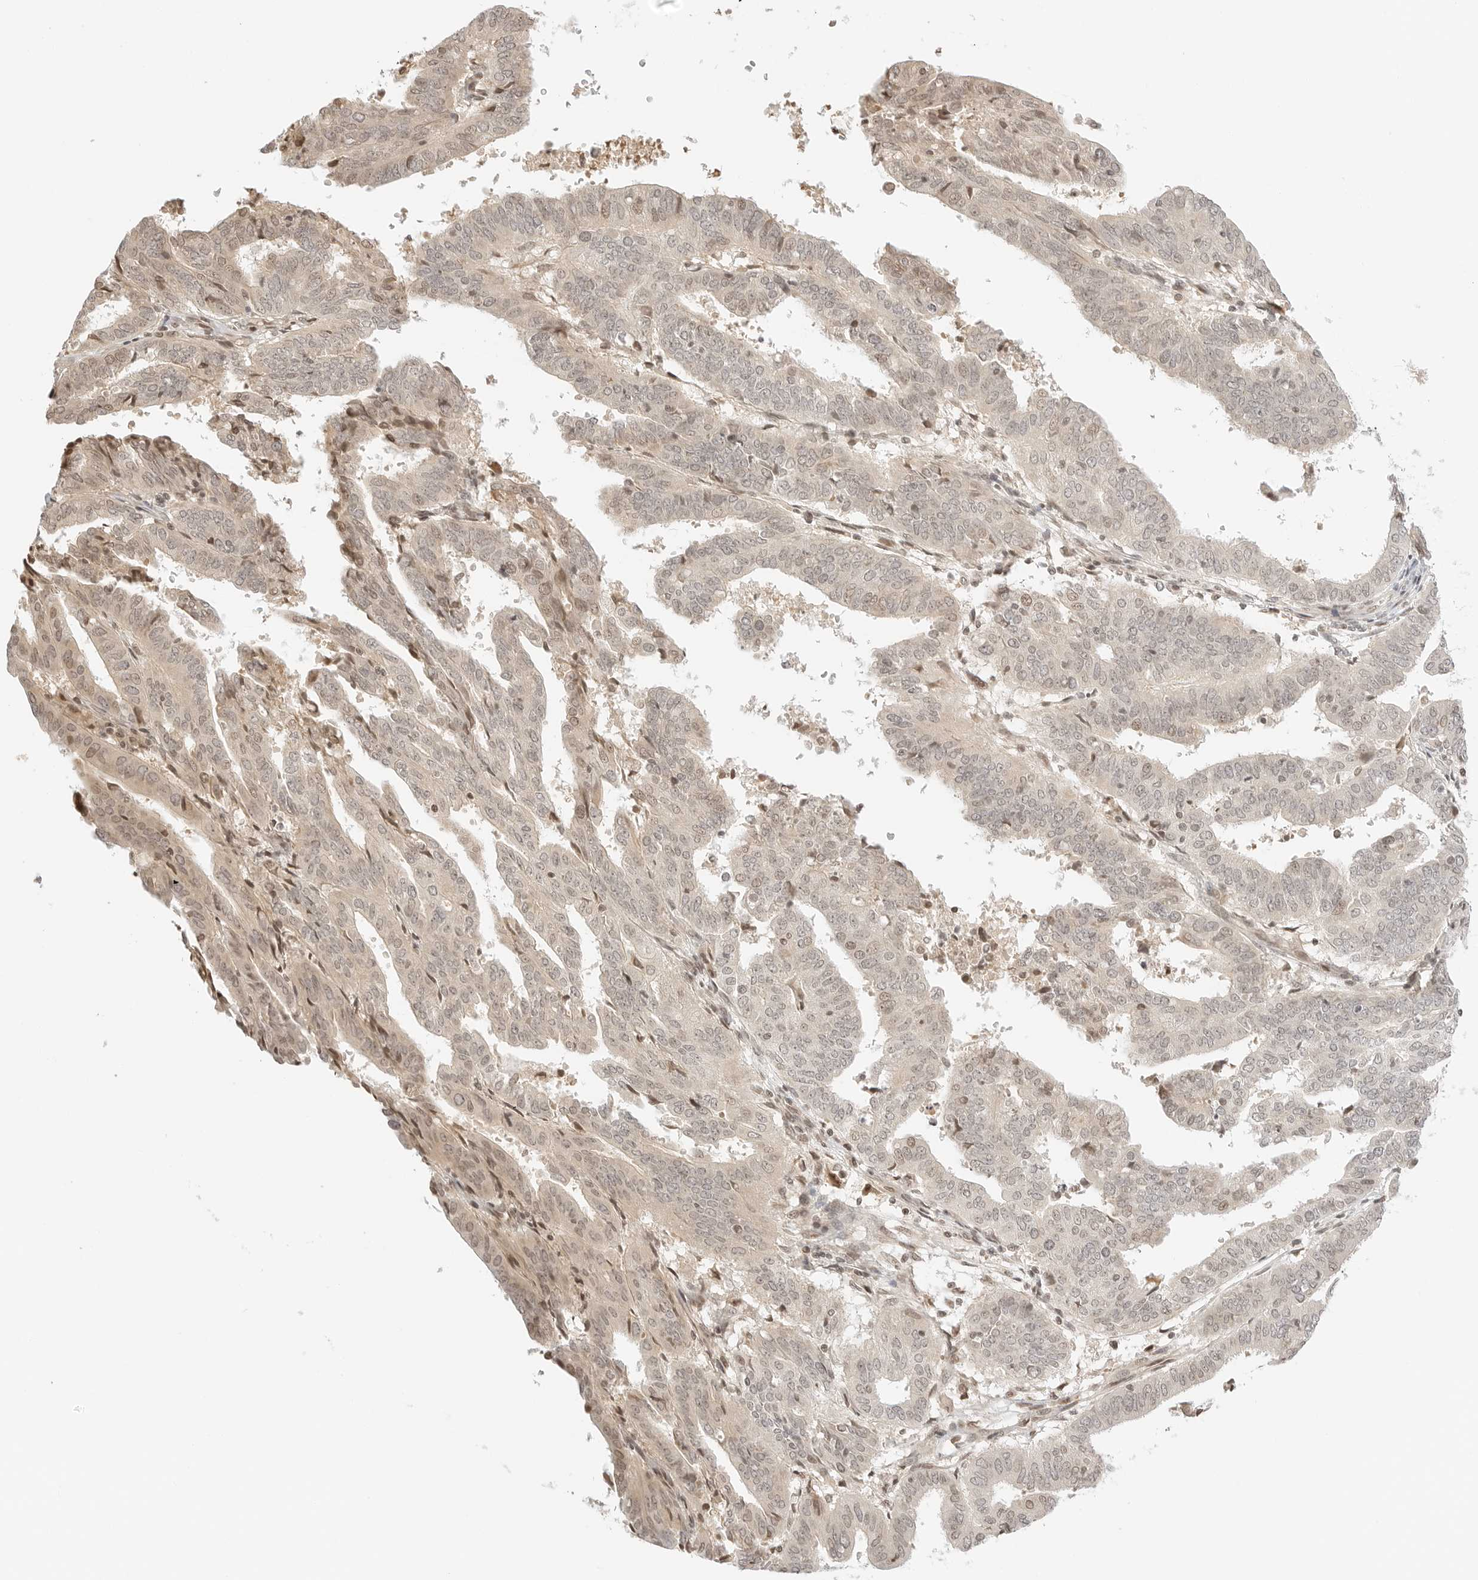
{"staining": {"intensity": "weak", "quantity": "<25%", "location": "nuclear"}, "tissue": "endometrial cancer", "cell_type": "Tumor cells", "image_type": "cancer", "snomed": [{"axis": "morphology", "description": "Adenocarcinoma, NOS"}, {"axis": "topography", "description": "Uterus"}], "caption": "Immunohistochemical staining of human endometrial cancer demonstrates no significant staining in tumor cells.", "gene": "RPS6KL1", "patient": {"sex": "female", "age": 77}}